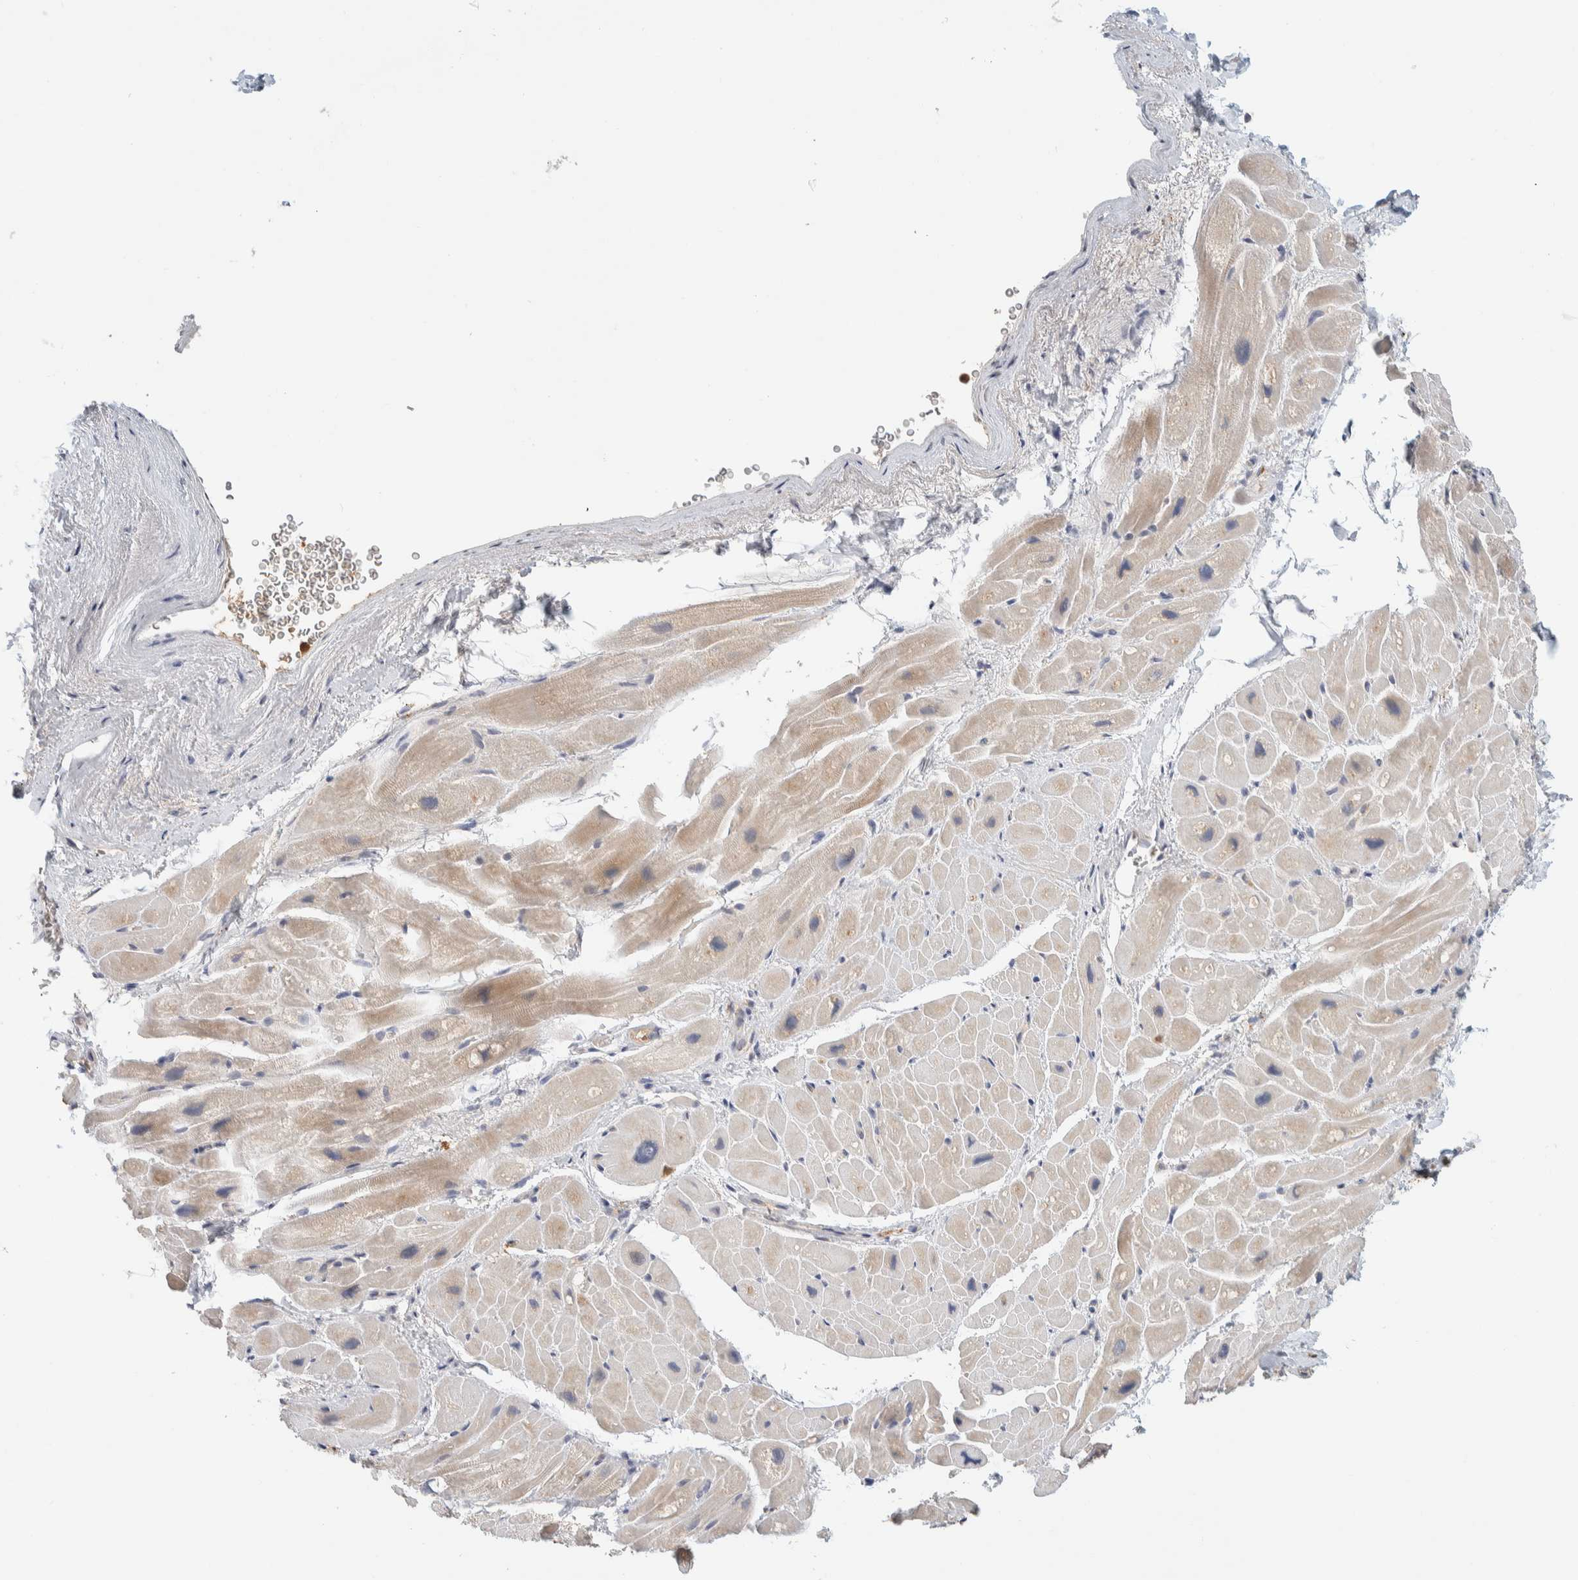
{"staining": {"intensity": "weak", "quantity": "25%-75%", "location": "cytoplasmic/membranous"}, "tissue": "heart muscle", "cell_type": "Cardiomyocytes", "image_type": "normal", "snomed": [{"axis": "morphology", "description": "Normal tissue, NOS"}, {"axis": "topography", "description": "Heart"}], "caption": "Immunohistochemical staining of unremarkable human heart muscle reveals 25%-75% levels of weak cytoplasmic/membranous protein staining in approximately 25%-75% of cardiomyocytes.", "gene": "GCLM", "patient": {"sex": "male", "age": 49}}